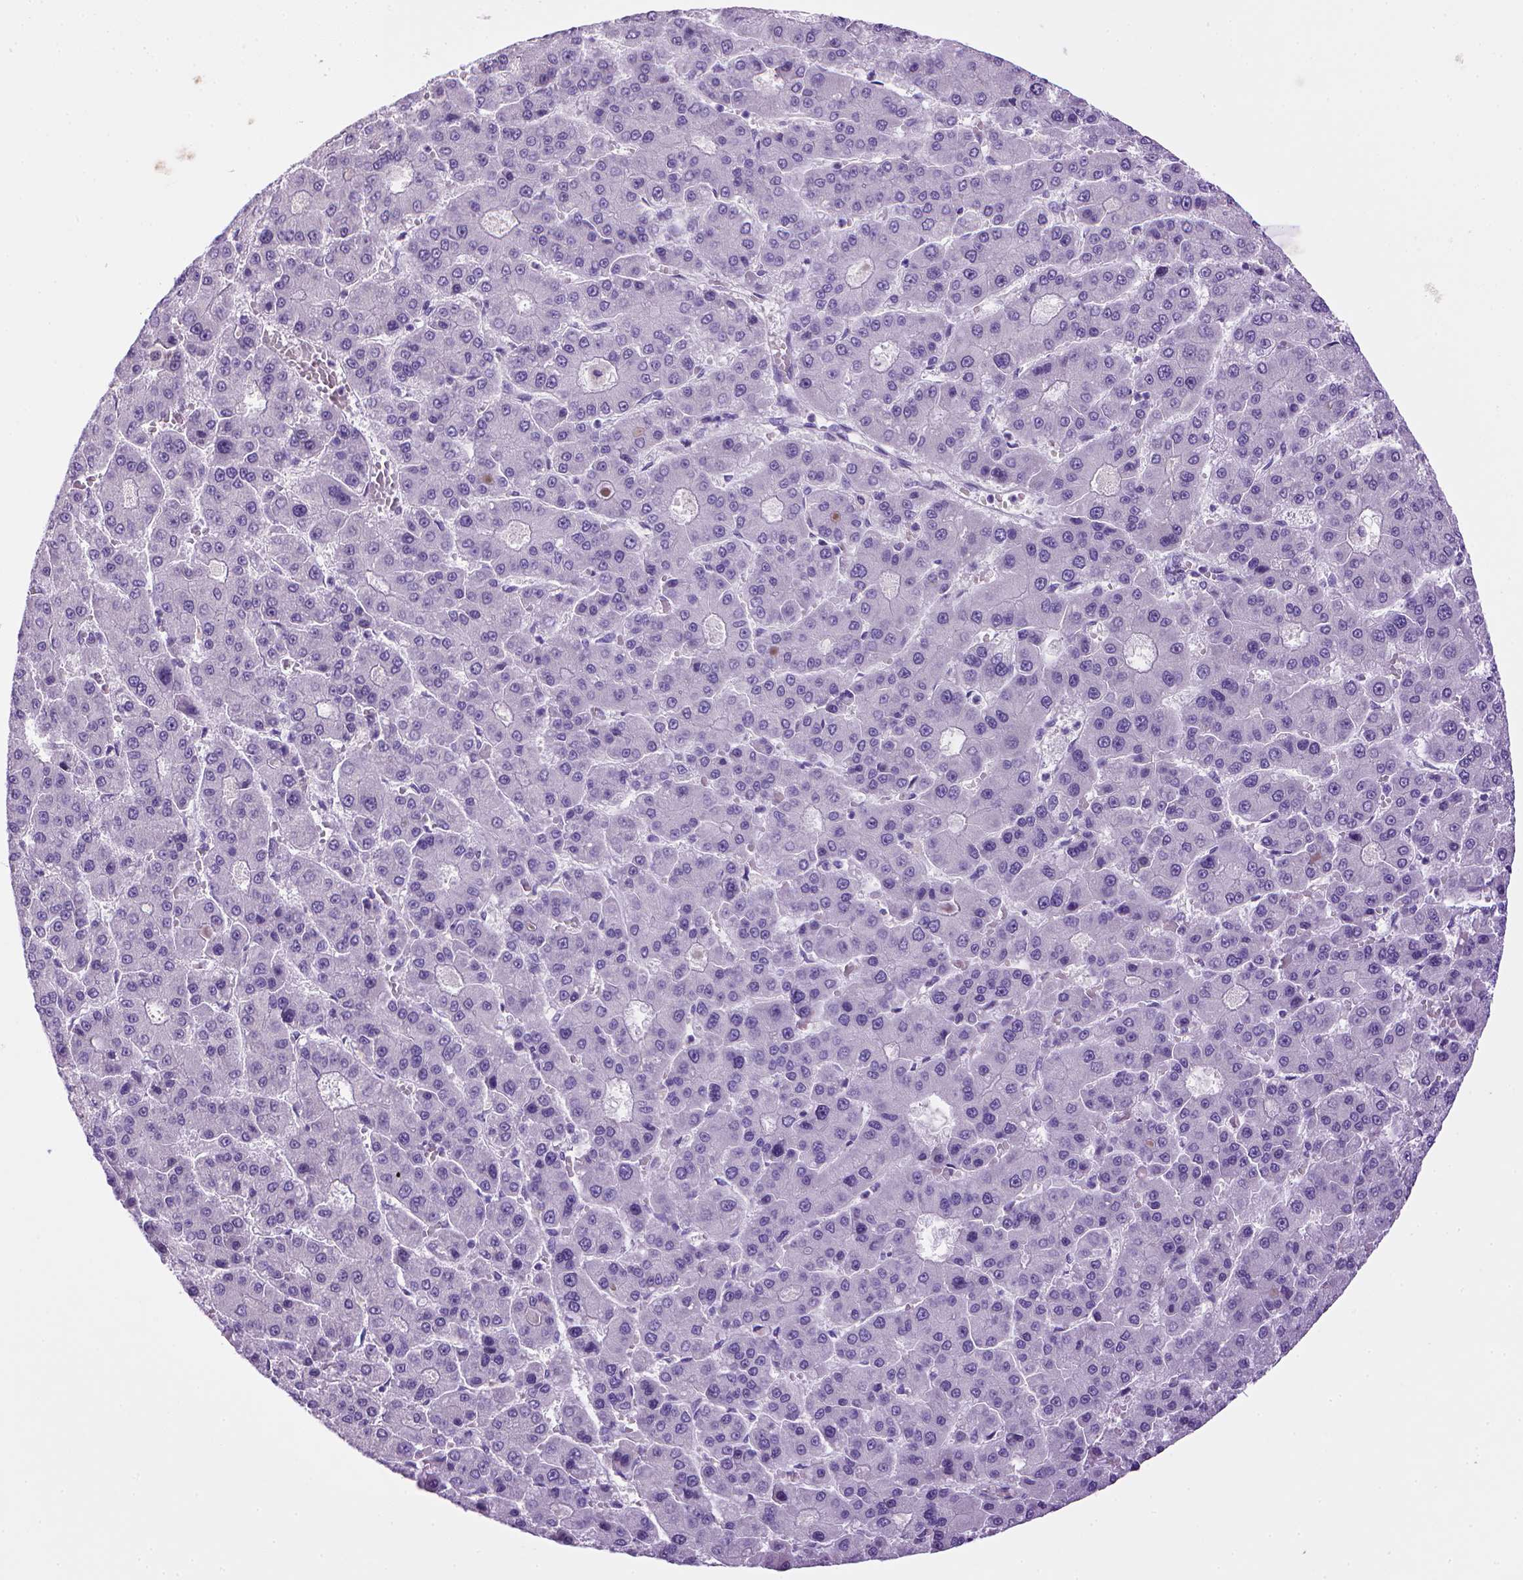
{"staining": {"intensity": "negative", "quantity": "none", "location": "none"}, "tissue": "liver cancer", "cell_type": "Tumor cells", "image_type": "cancer", "snomed": [{"axis": "morphology", "description": "Carcinoma, Hepatocellular, NOS"}, {"axis": "topography", "description": "Liver"}], "caption": "A high-resolution micrograph shows immunohistochemistry staining of liver cancer (hepatocellular carcinoma), which shows no significant positivity in tumor cells.", "gene": "SGCG", "patient": {"sex": "male", "age": 70}}